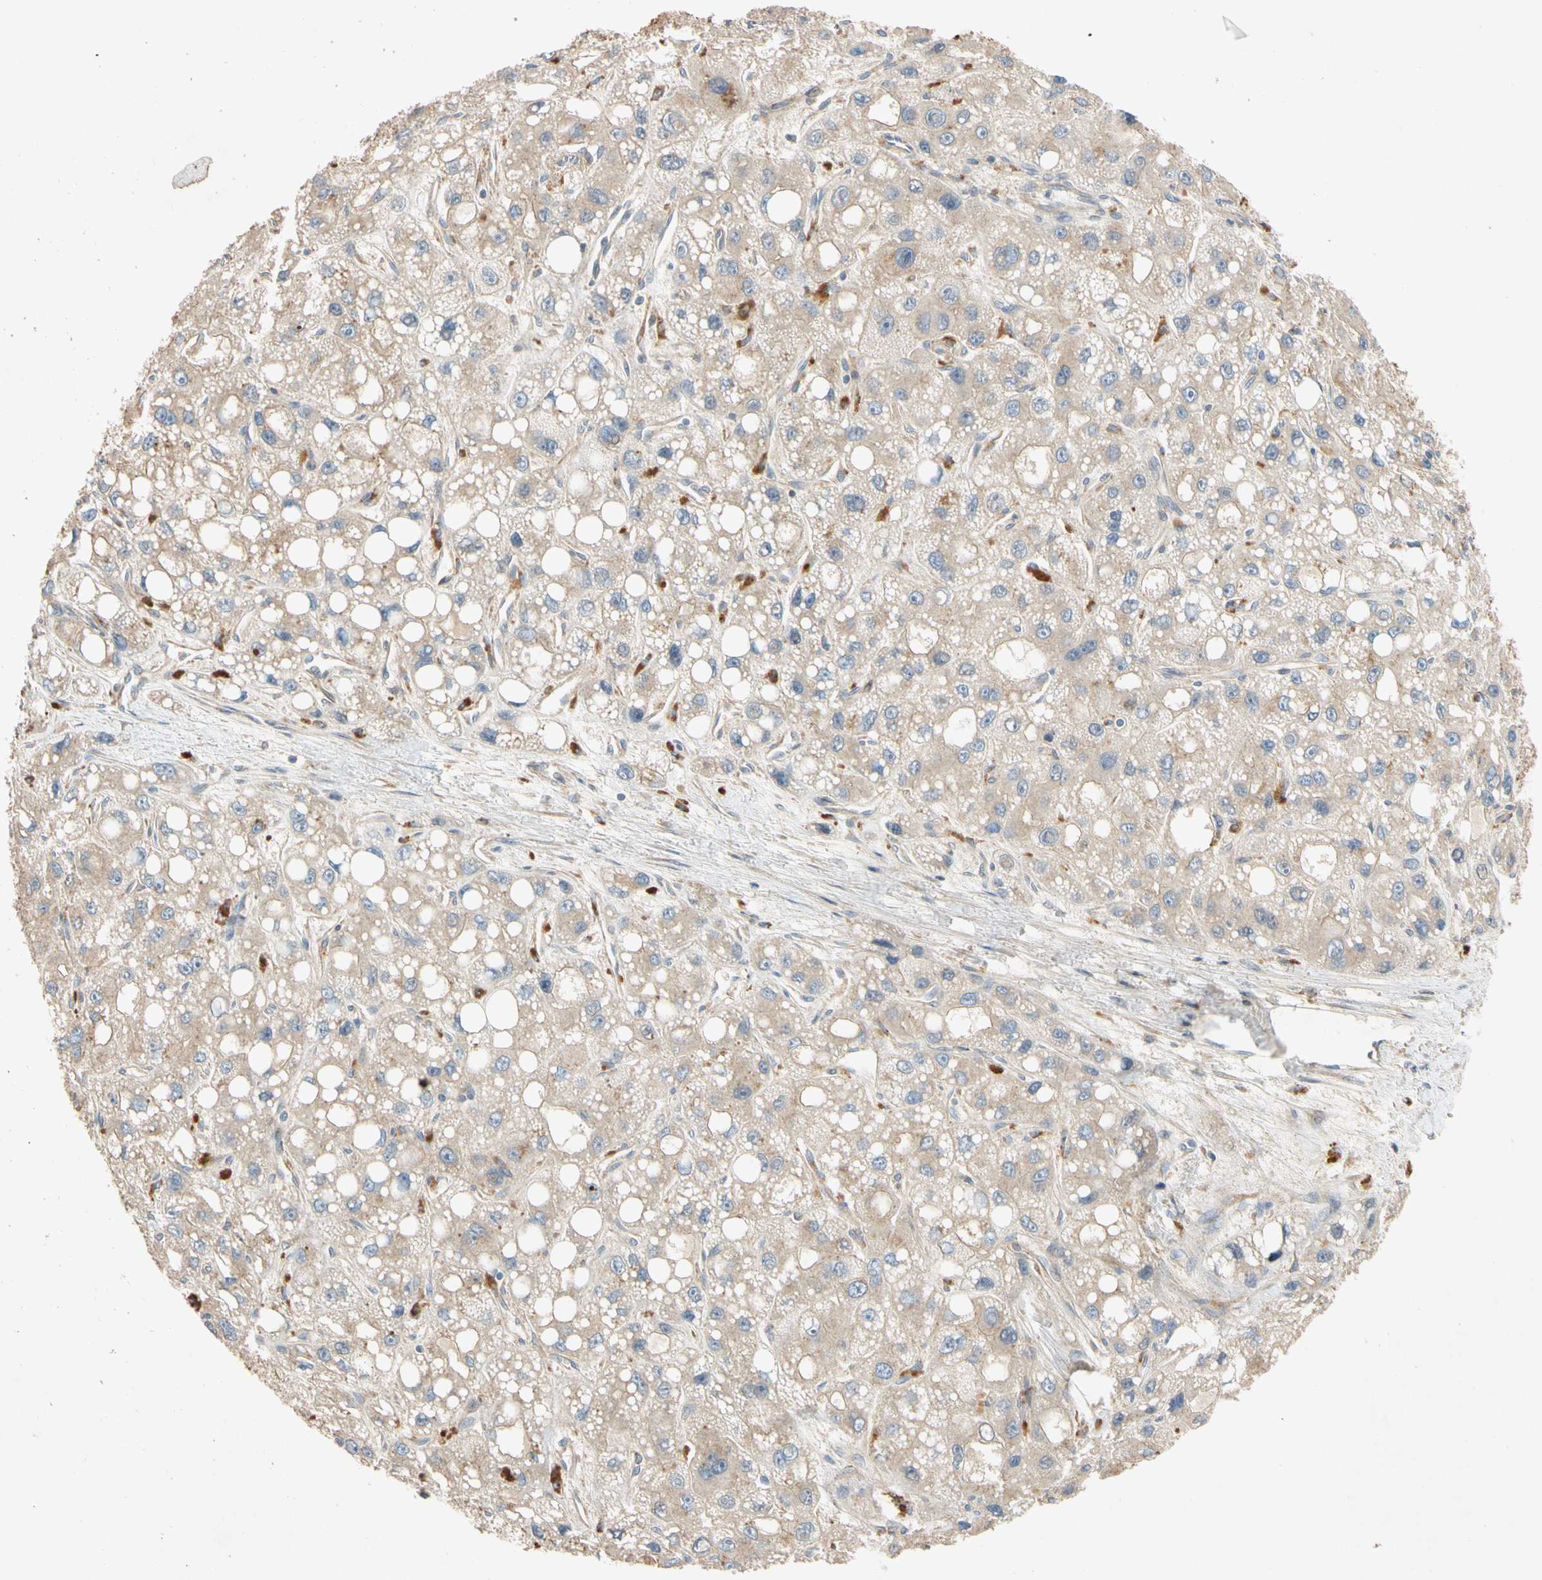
{"staining": {"intensity": "weak", "quantity": "<25%", "location": "cytoplasmic/membranous"}, "tissue": "liver cancer", "cell_type": "Tumor cells", "image_type": "cancer", "snomed": [{"axis": "morphology", "description": "Carcinoma, Hepatocellular, NOS"}, {"axis": "topography", "description": "Liver"}], "caption": "Tumor cells are negative for protein expression in human hepatocellular carcinoma (liver).", "gene": "USP46", "patient": {"sex": "male", "age": 55}}